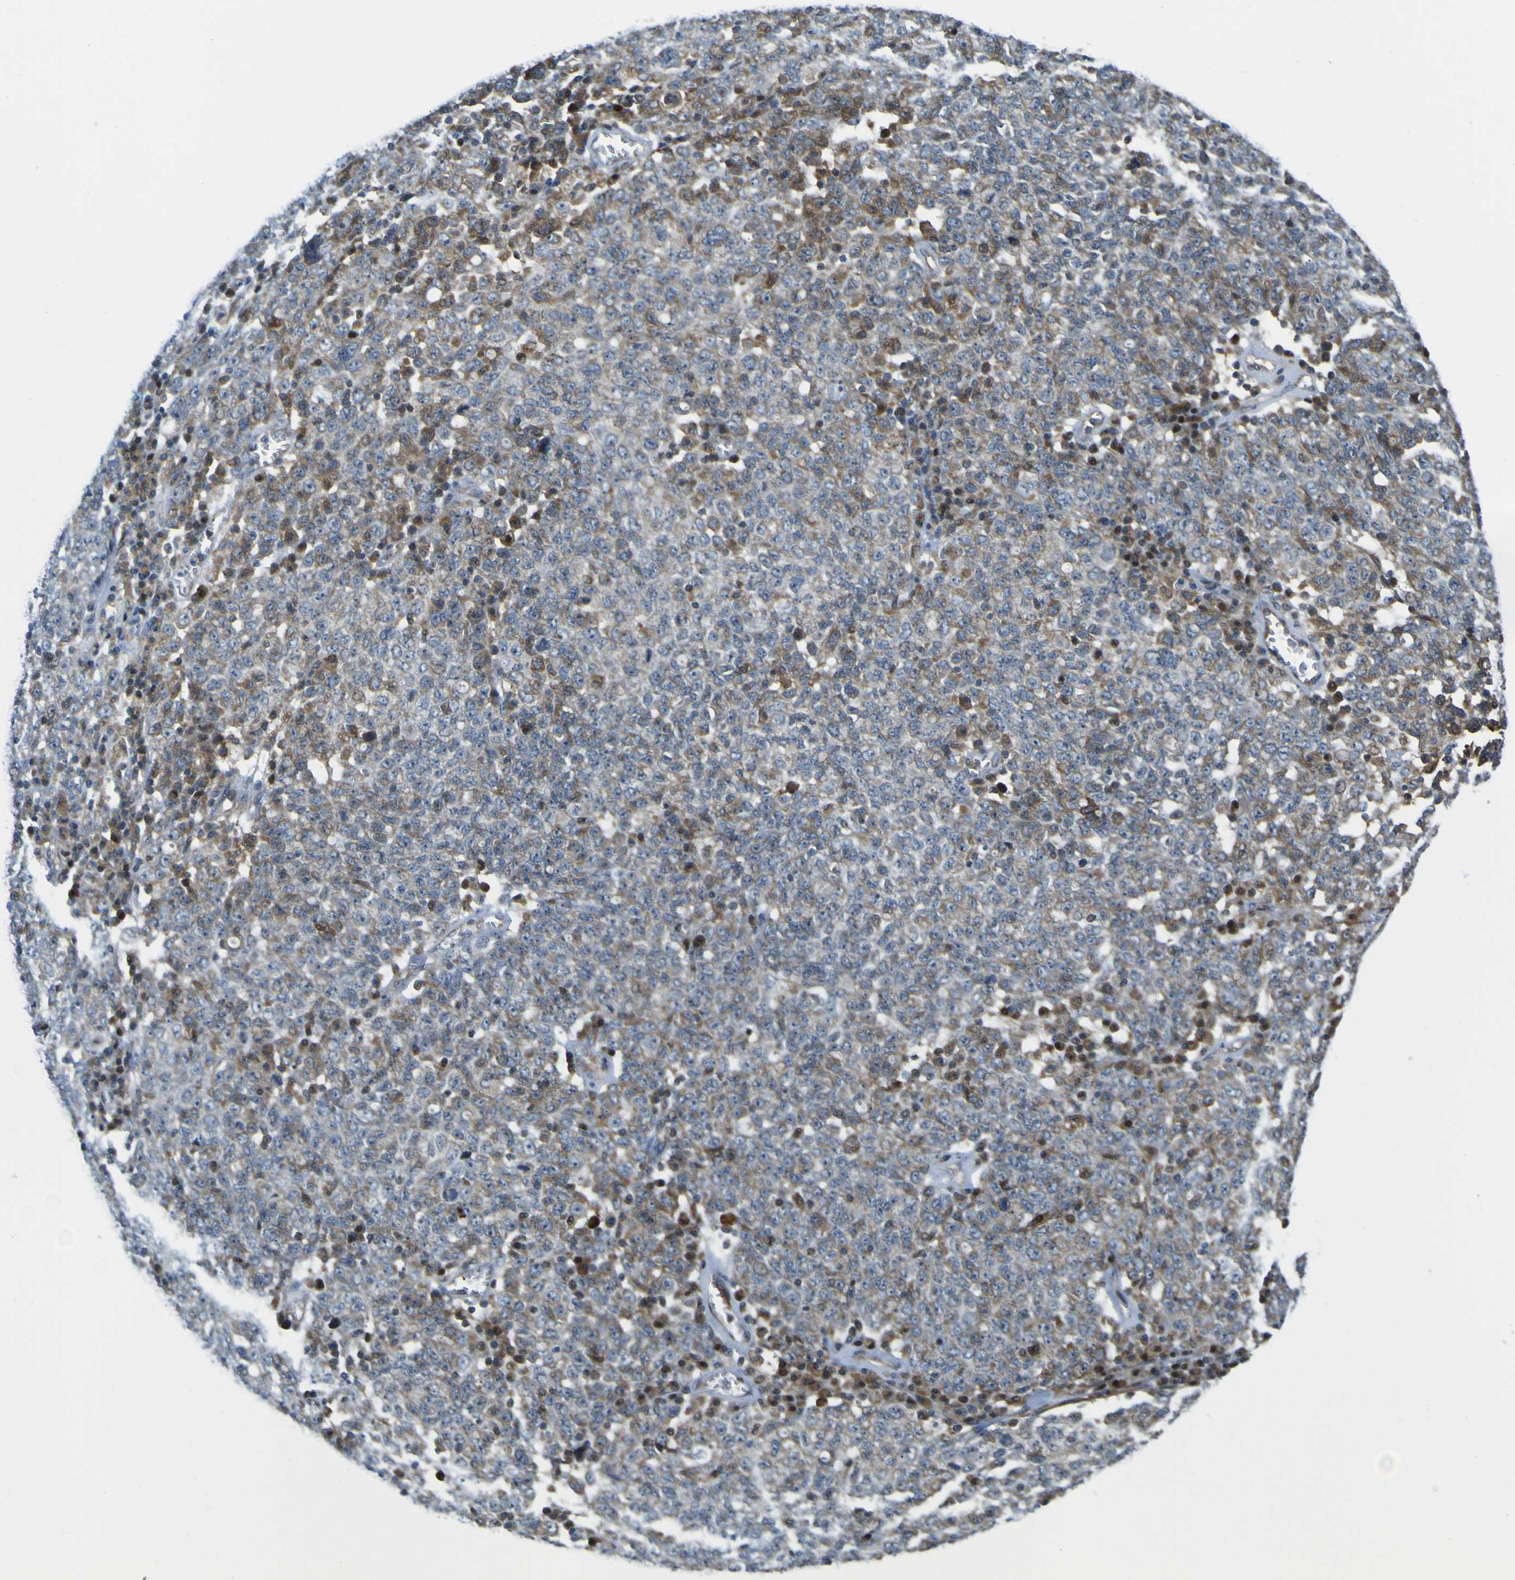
{"staining": {"intensity": "strong", "quantity": "<25%", "location": "cytoplasmic/membranous"}, "tissue": "ovarian cancer", "cell_type": "Tumor cells", "image_type": "cancer", "snomed": [{"axis": "morphology", "description": "Carcinoma, endometroid"}, {"axis": "topography", "description": "Ovary"}], "caption": "The image shows staining of ovarian cancer, revealing strong cytoplasmic/membranous protein expression (brown color) within tumor cells.", "gene": "KDM7A", "patient": {"sex": "female", "age": 62}}